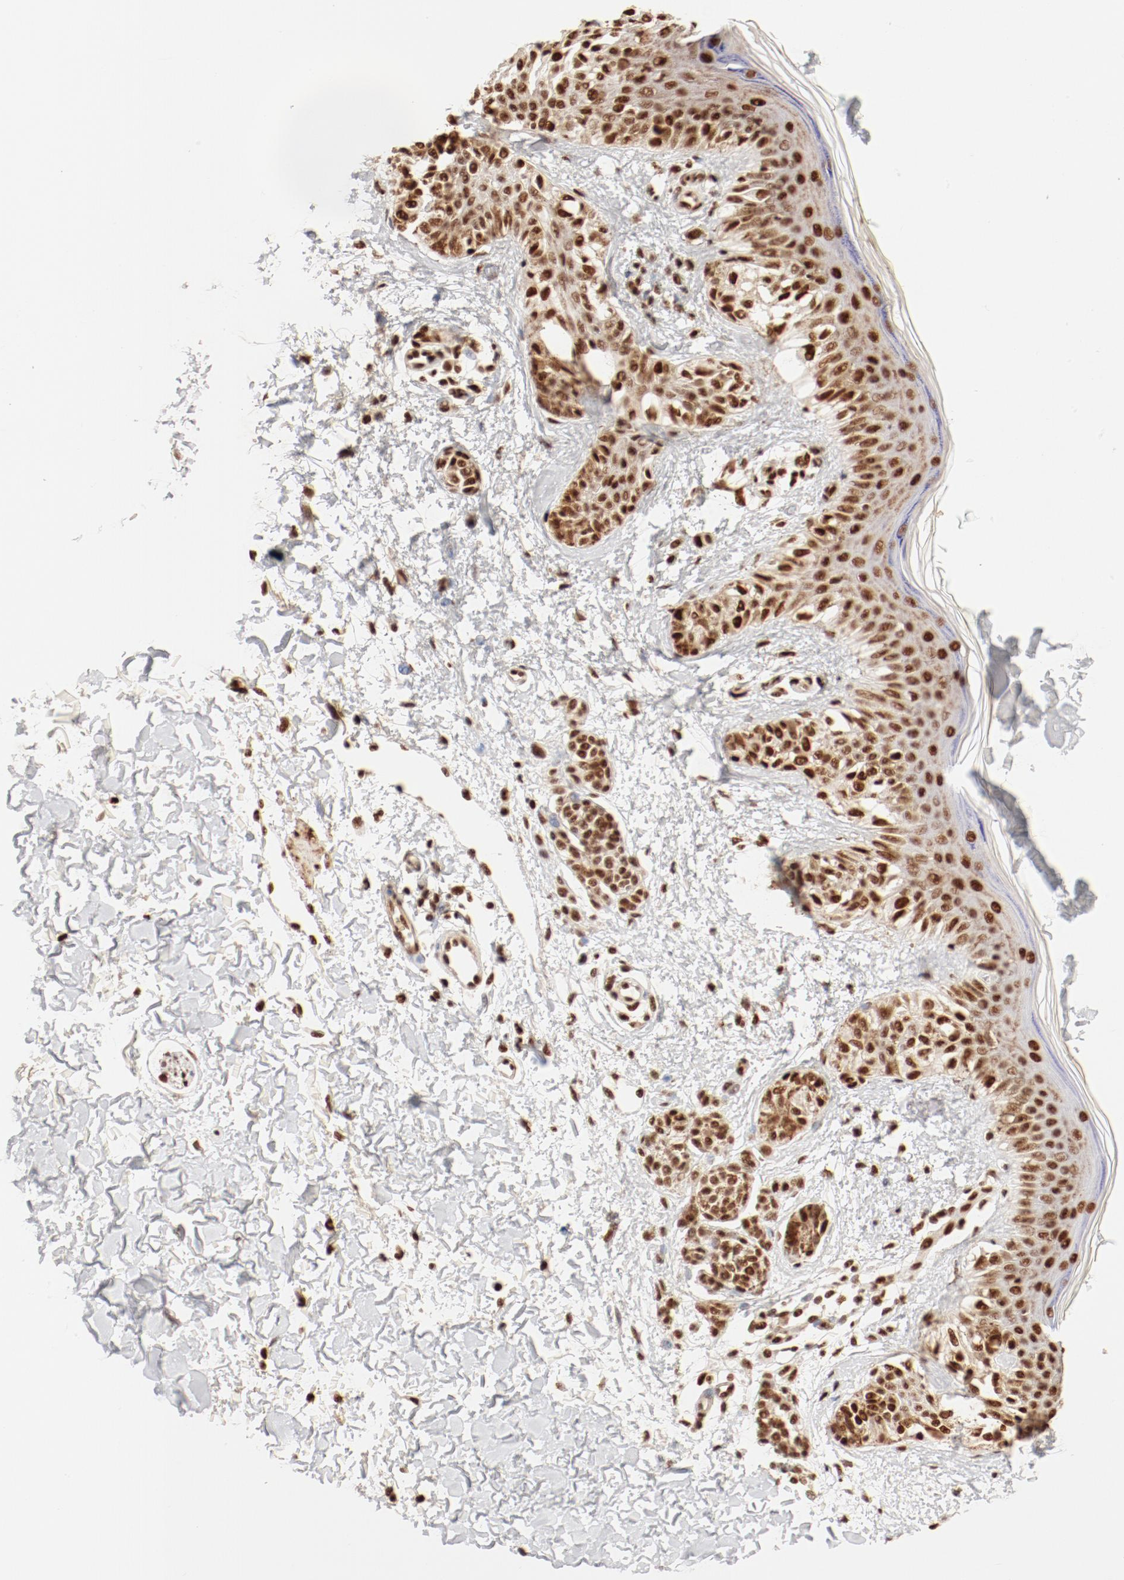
{"staining": {"intensity": "strong", "quantity": ">75%", "location": "nuclear"}, "tissue": "melanoma", "cell_type": "Tumor cells", "image_type": "cancer", "snomed": [{"axis": "morphology", "description": "Normal tissue, NOS"}, {"axis": "morphology", "description": "Malignant melanoma, NOS"}, {"axis": "topography", "description": "Skin"}], "caption": "Immunohistochemical staining of melanoma reveals high levels of strong nuclear expression in approximately >75% of tumor cells. (brown staining indicates protein expression, while blue staining denotes nuclei).", "gene": "FAM50A", "patient": {"sex": "male", "age": 83}}